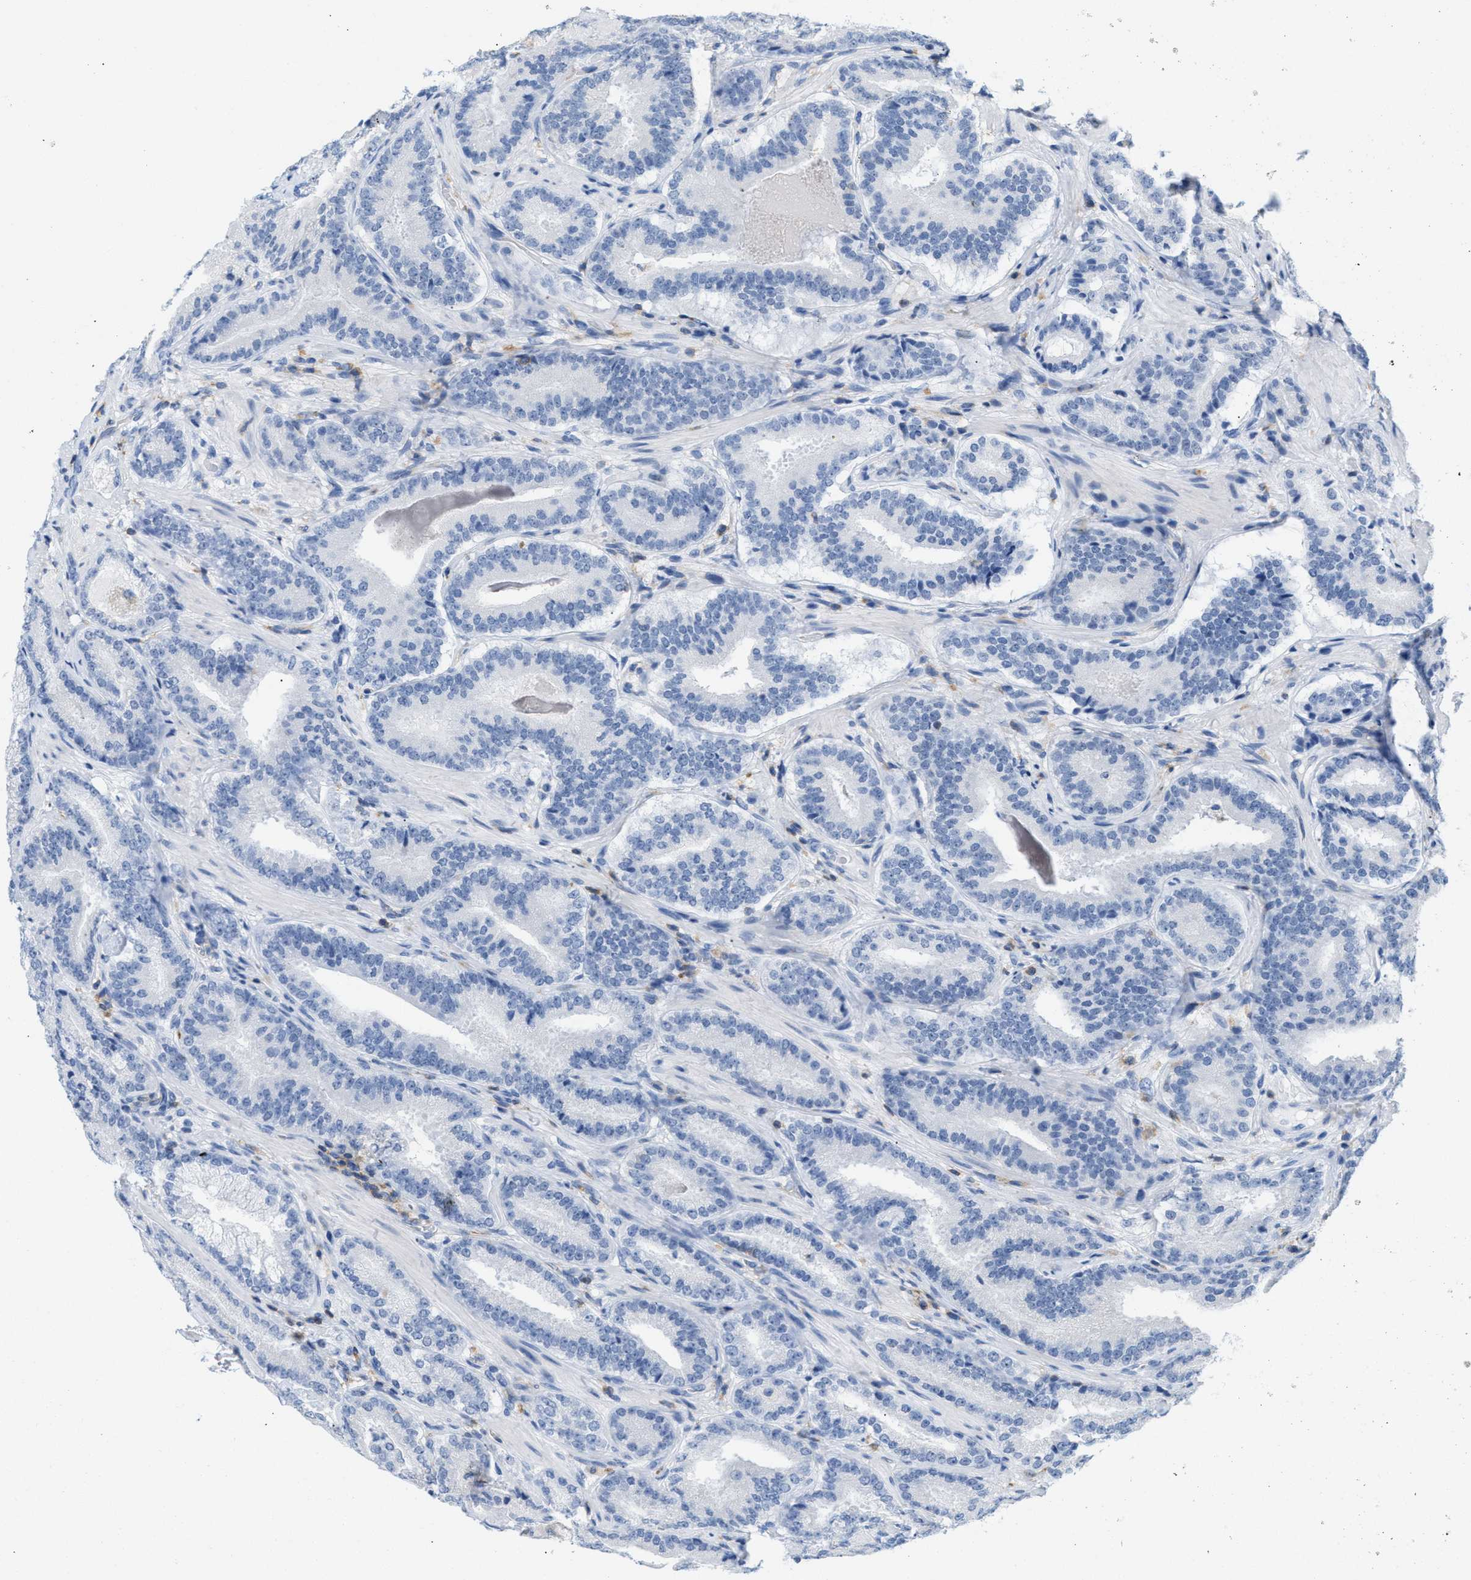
{"staining": {"intensity": "negative", "quantity": "none", "location": "none"}, "tissue": "prostate cancer", "cell_type": "Tumor cells", "image_type": "cancer", "snomed": [{"axis": "morphology", "description": "Adenocarcinoma, Low grade"}, {"axis": "topography", "description": "Prostate"}], "caption": "Tumor cells show no significant staining in prostate adenocarcinoma (low-grade).", "gene": "IL16", "patient": {"sex": "male", "age": 51}}